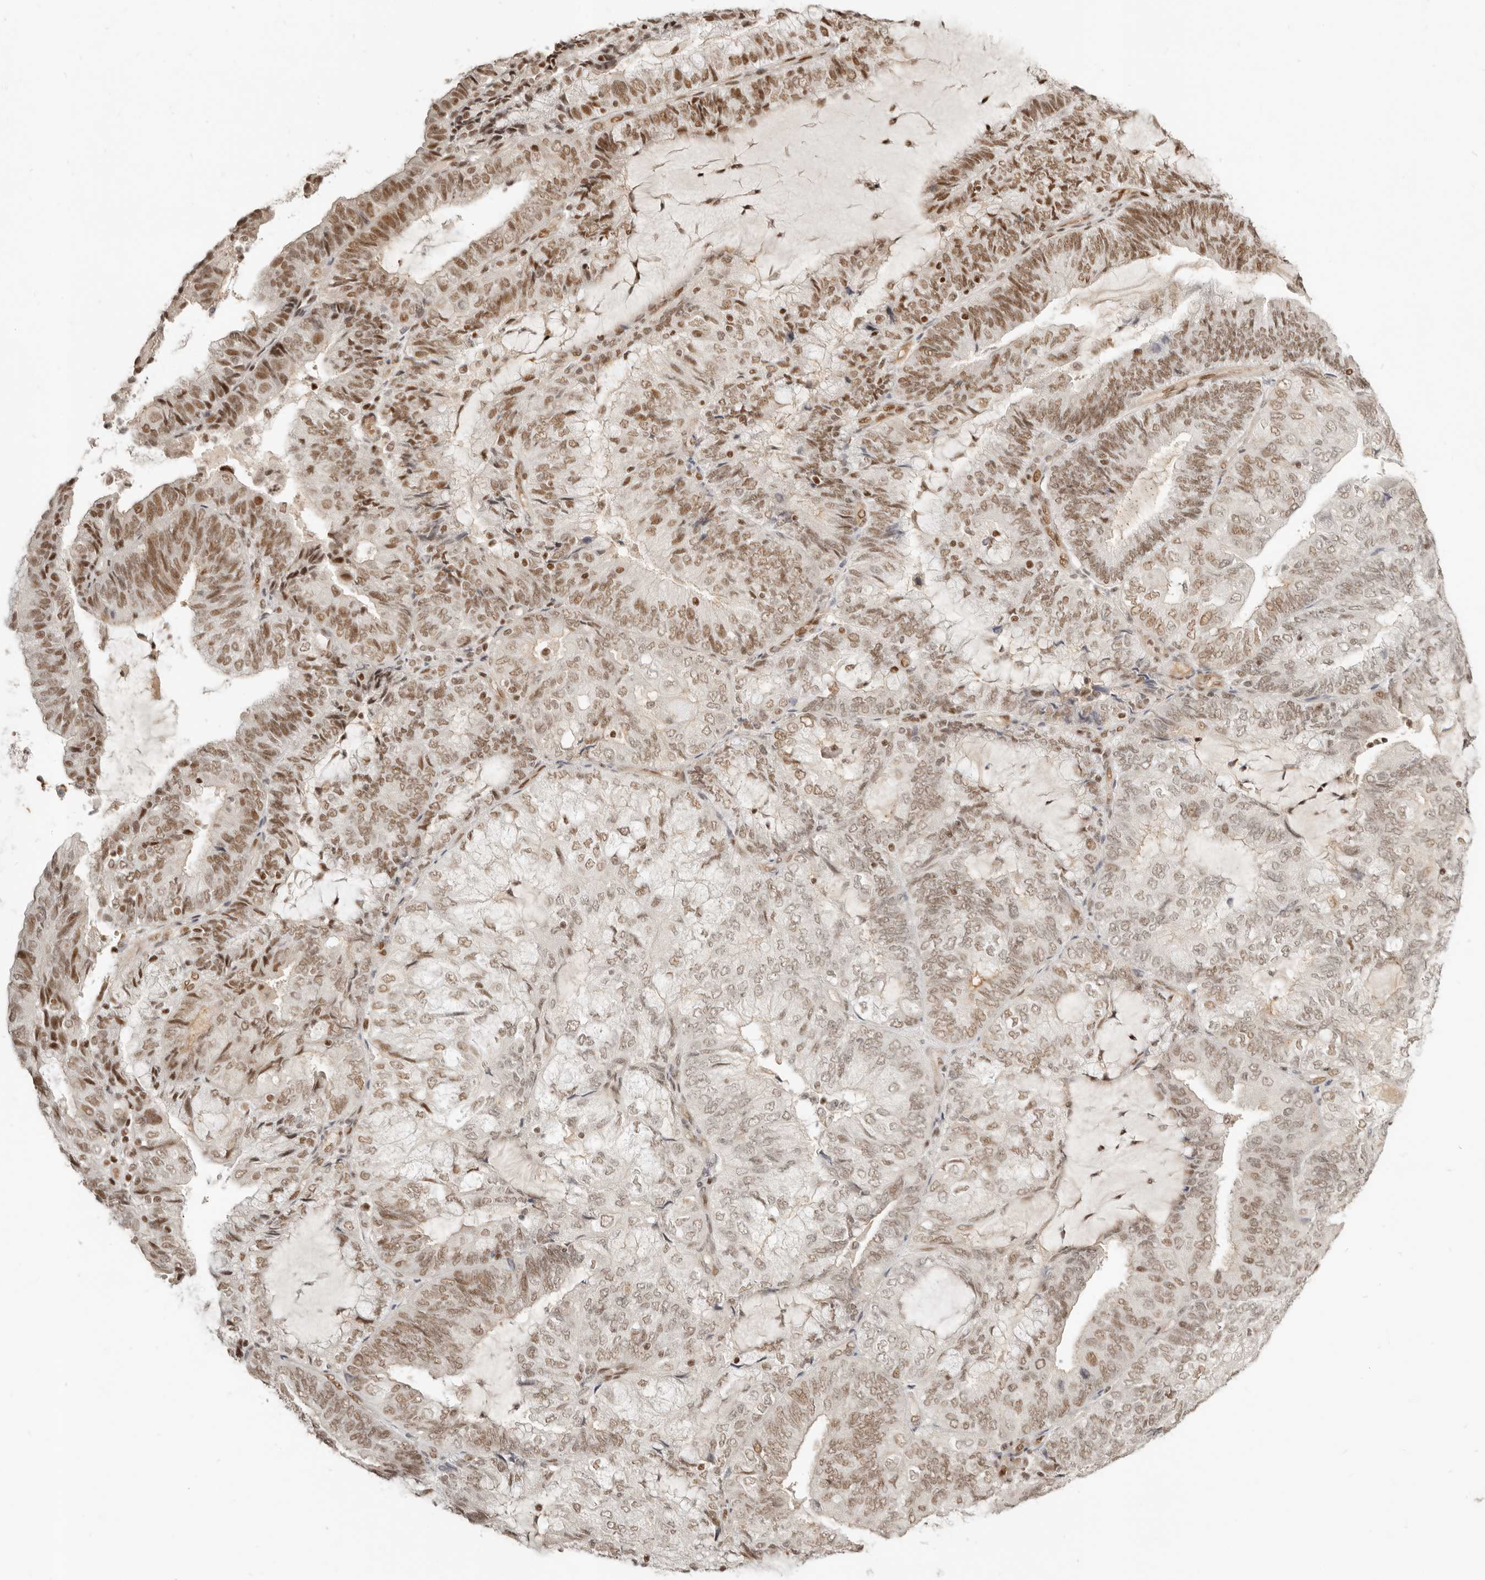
{"staining": {"intensity": "moderate", "quantity": ">75%", "location": "nuclear"}, "tissue": "endometrial cancer", "cell_type": "Tumor cells", "image_type": "cancer", "snomed": [{"axis": "morphology", "description": "Adenocarcinoma, NOS"}, {"axis": "topography", "description": "Endometrium"}], "caption": "Immunohistochemical staining of endometrial adenocarcinoma reveals medium levels of moderate nuclear expression in approximately >75% of tumor cells.", "gene": "GABPA", "patient": {"sex": "female", "age": 81}}